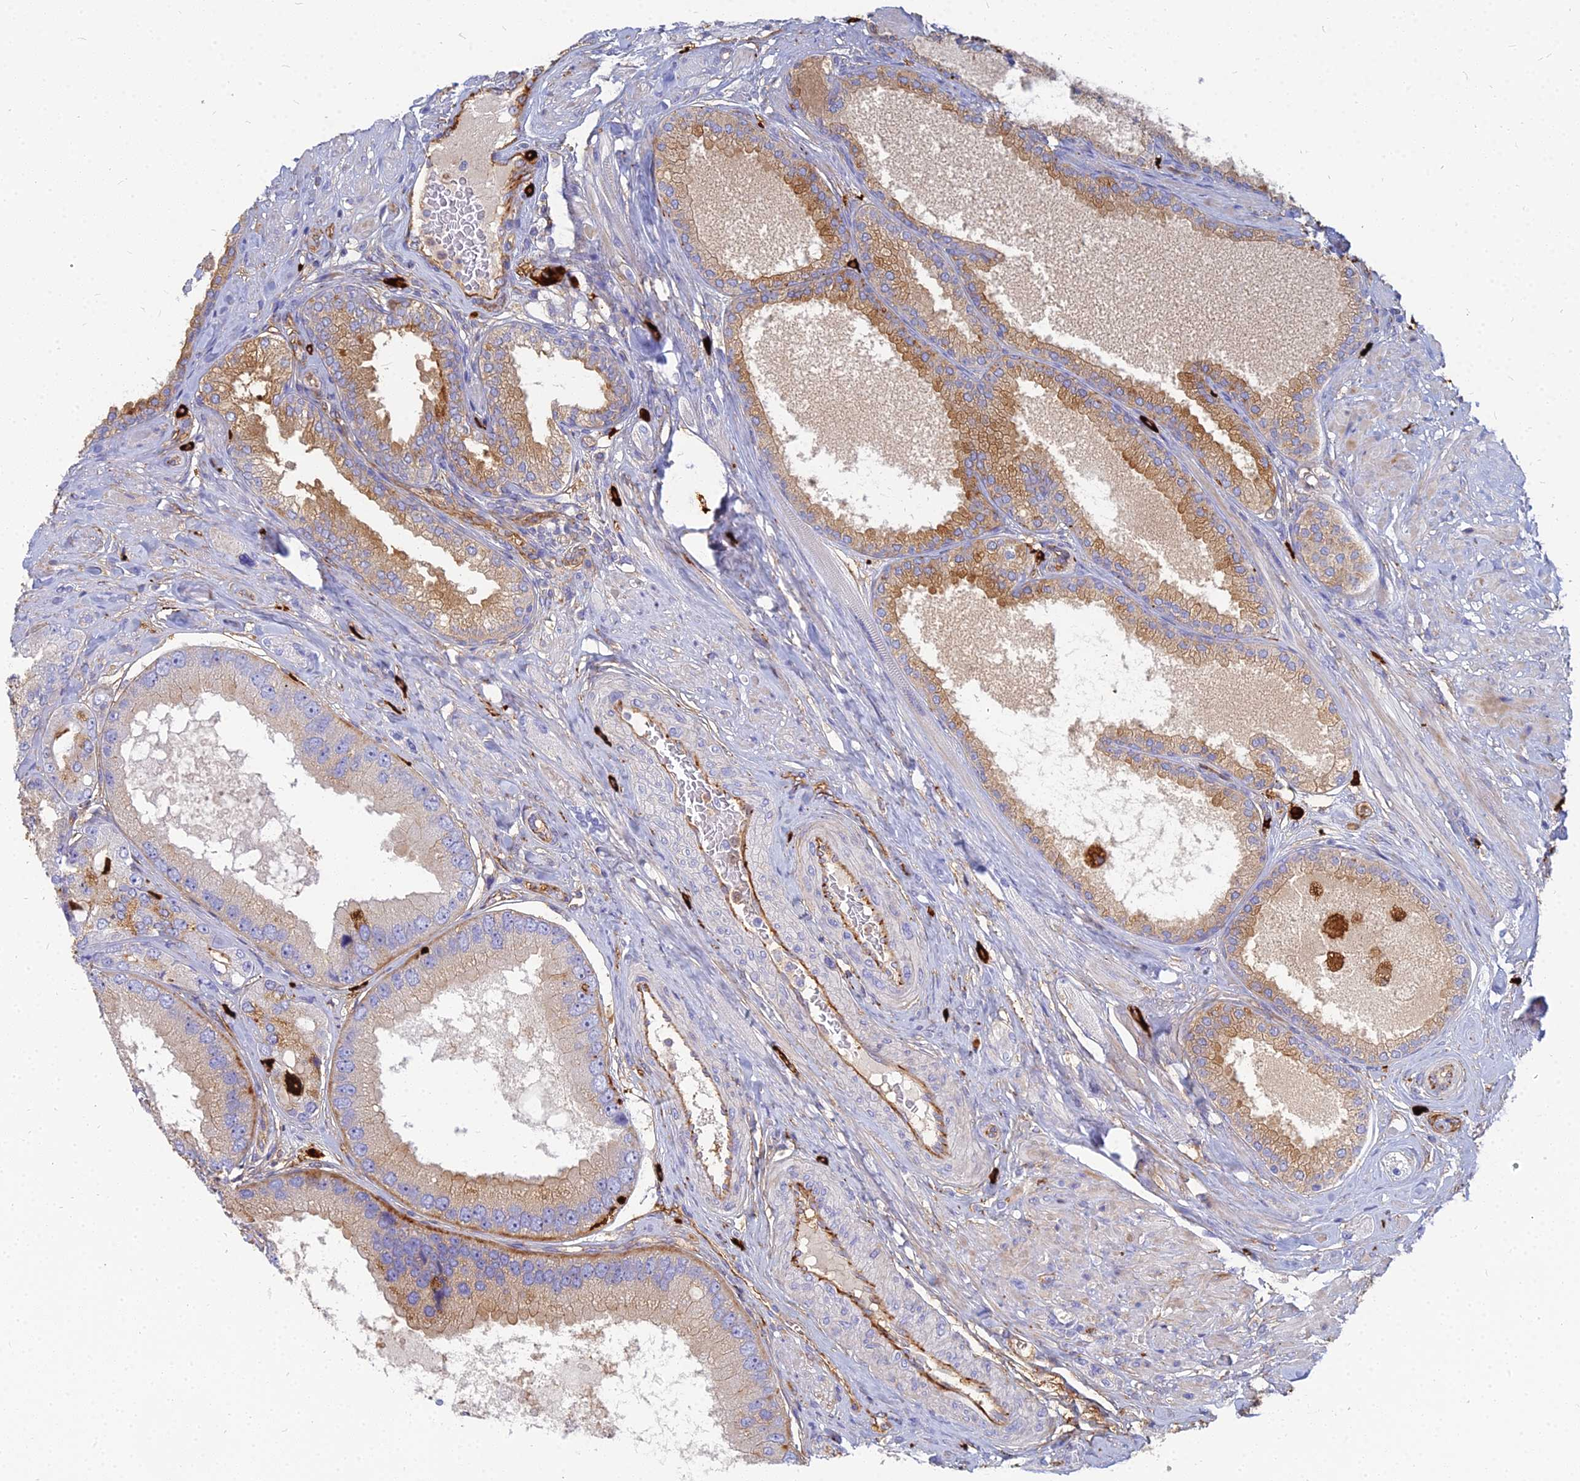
{"staining": {"intensity": "moderate", "quantity": "25%-75%", "location": "cytoplasmic/membranous"}, "tissue": "prostate cancer", "cell_type": "Tumor cells", "image_type": "cancer", "snomed": [{"axis": "morphology", "description": "Adenocarcinoma, High grade"}, {"axis": "topography", "description": "Prostate"}], "caption": "DAB (3,3'-diaminobenzidine) immunohistochemical staining of human prostate cancer (high-grade adenocarcinoma) exhibits moderate cytoplasmic/membranous protein staining in approximately 25%-75% of tumor cells.", "gene": "VAT1", "patient": {"sex": "male", "age": 71}}